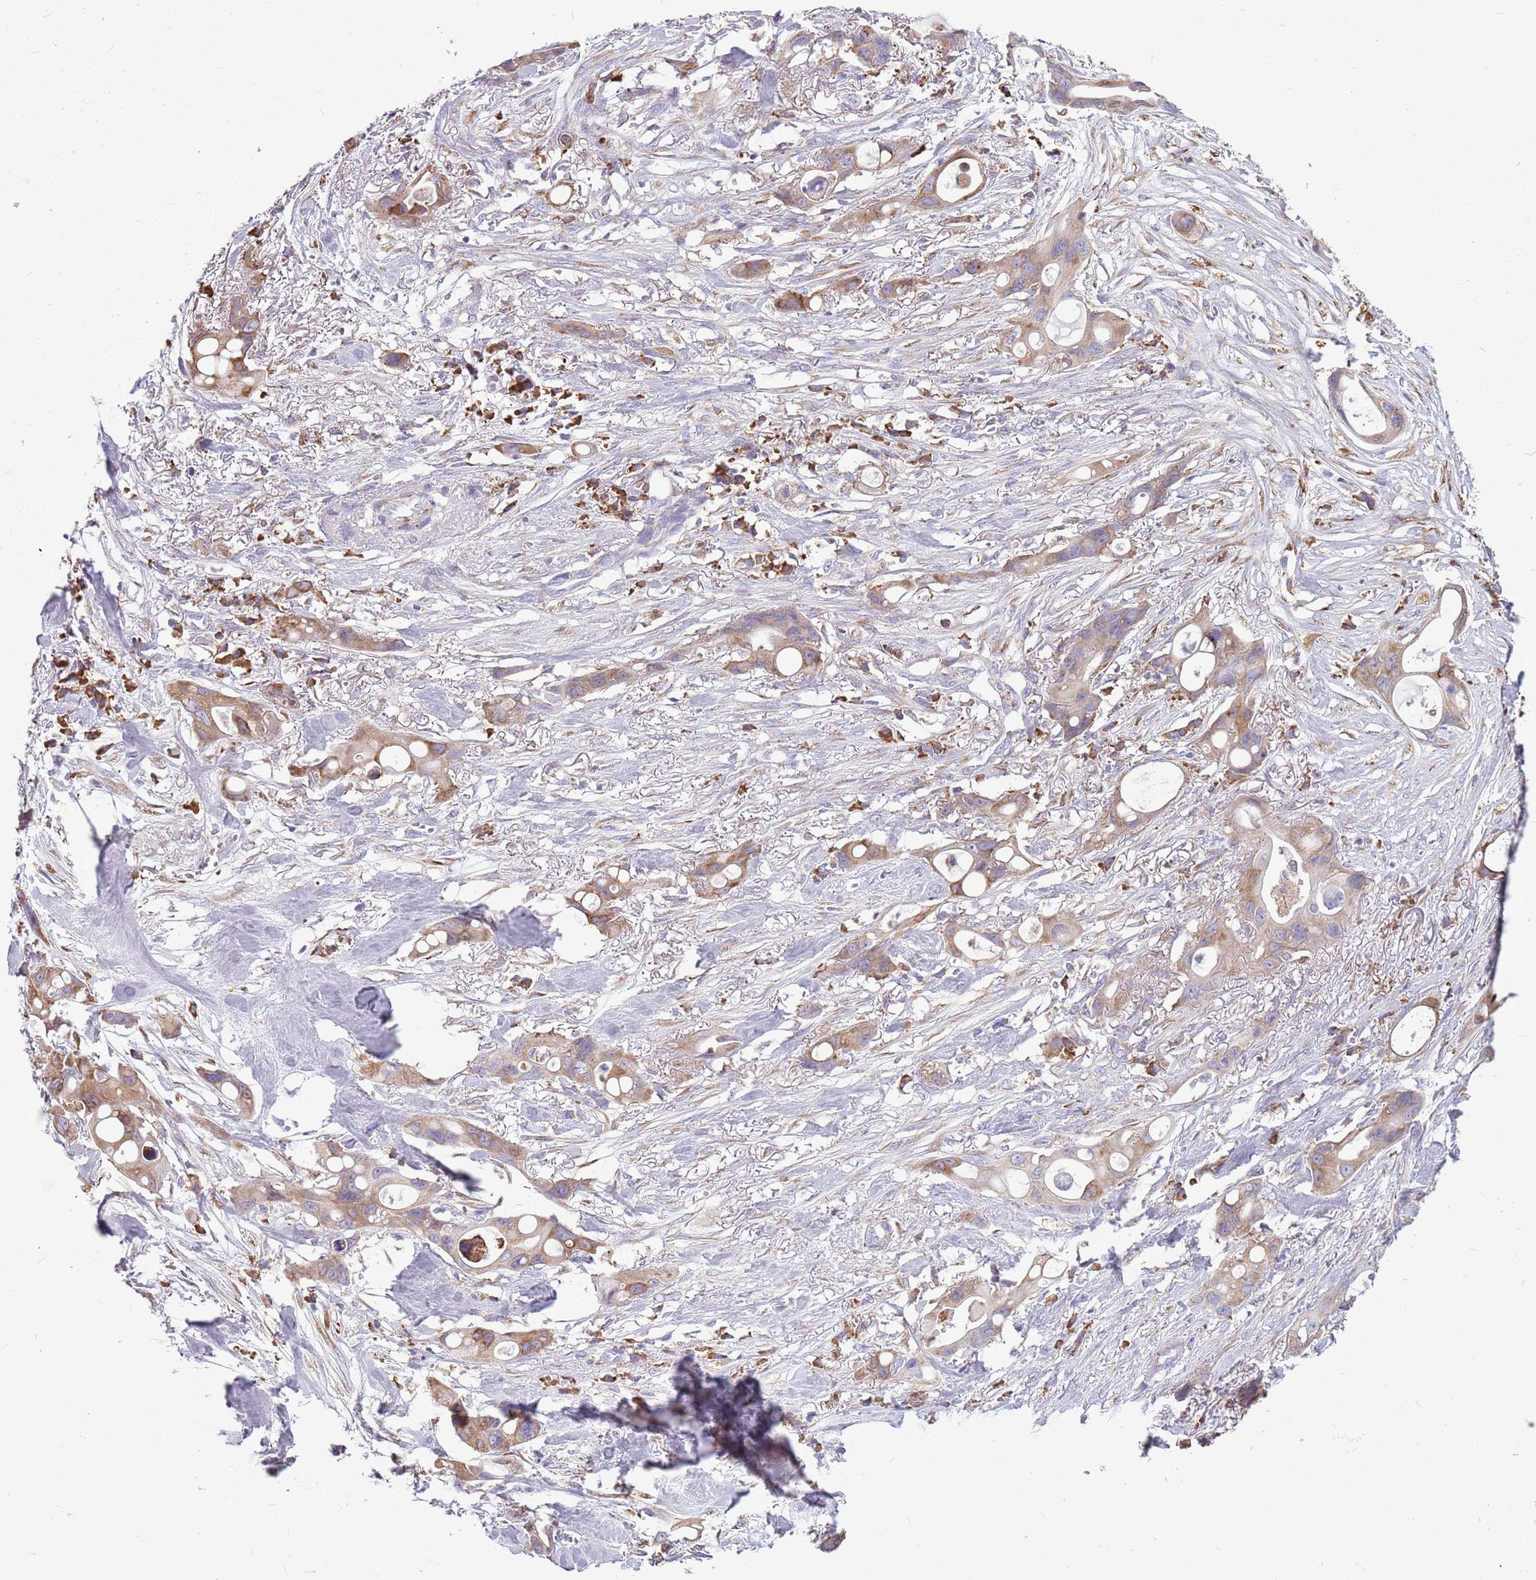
{"staining": {"intensity": "weak", "quantity": "25%-75%", "location": "cytoplasmic/membranous"}, "tissue": "ovarian cancer", "cell_type": "Tumor cells", "image_type": "cancer", "snomed": [{"axis": "morphology", "description": "Cystadenocarcinoma, mucinous, NOS"}, {"axis": "topography", "description": "Ovary"}], "caption": "Immunohistochemical staining of human ovarian cancer exhibits low levels of weak cytoplasmic/membranous positivity in about 25%-75% of tumor cells.", "gene": "KCTD19", "patient": {"sex": "female", "age": 70}}